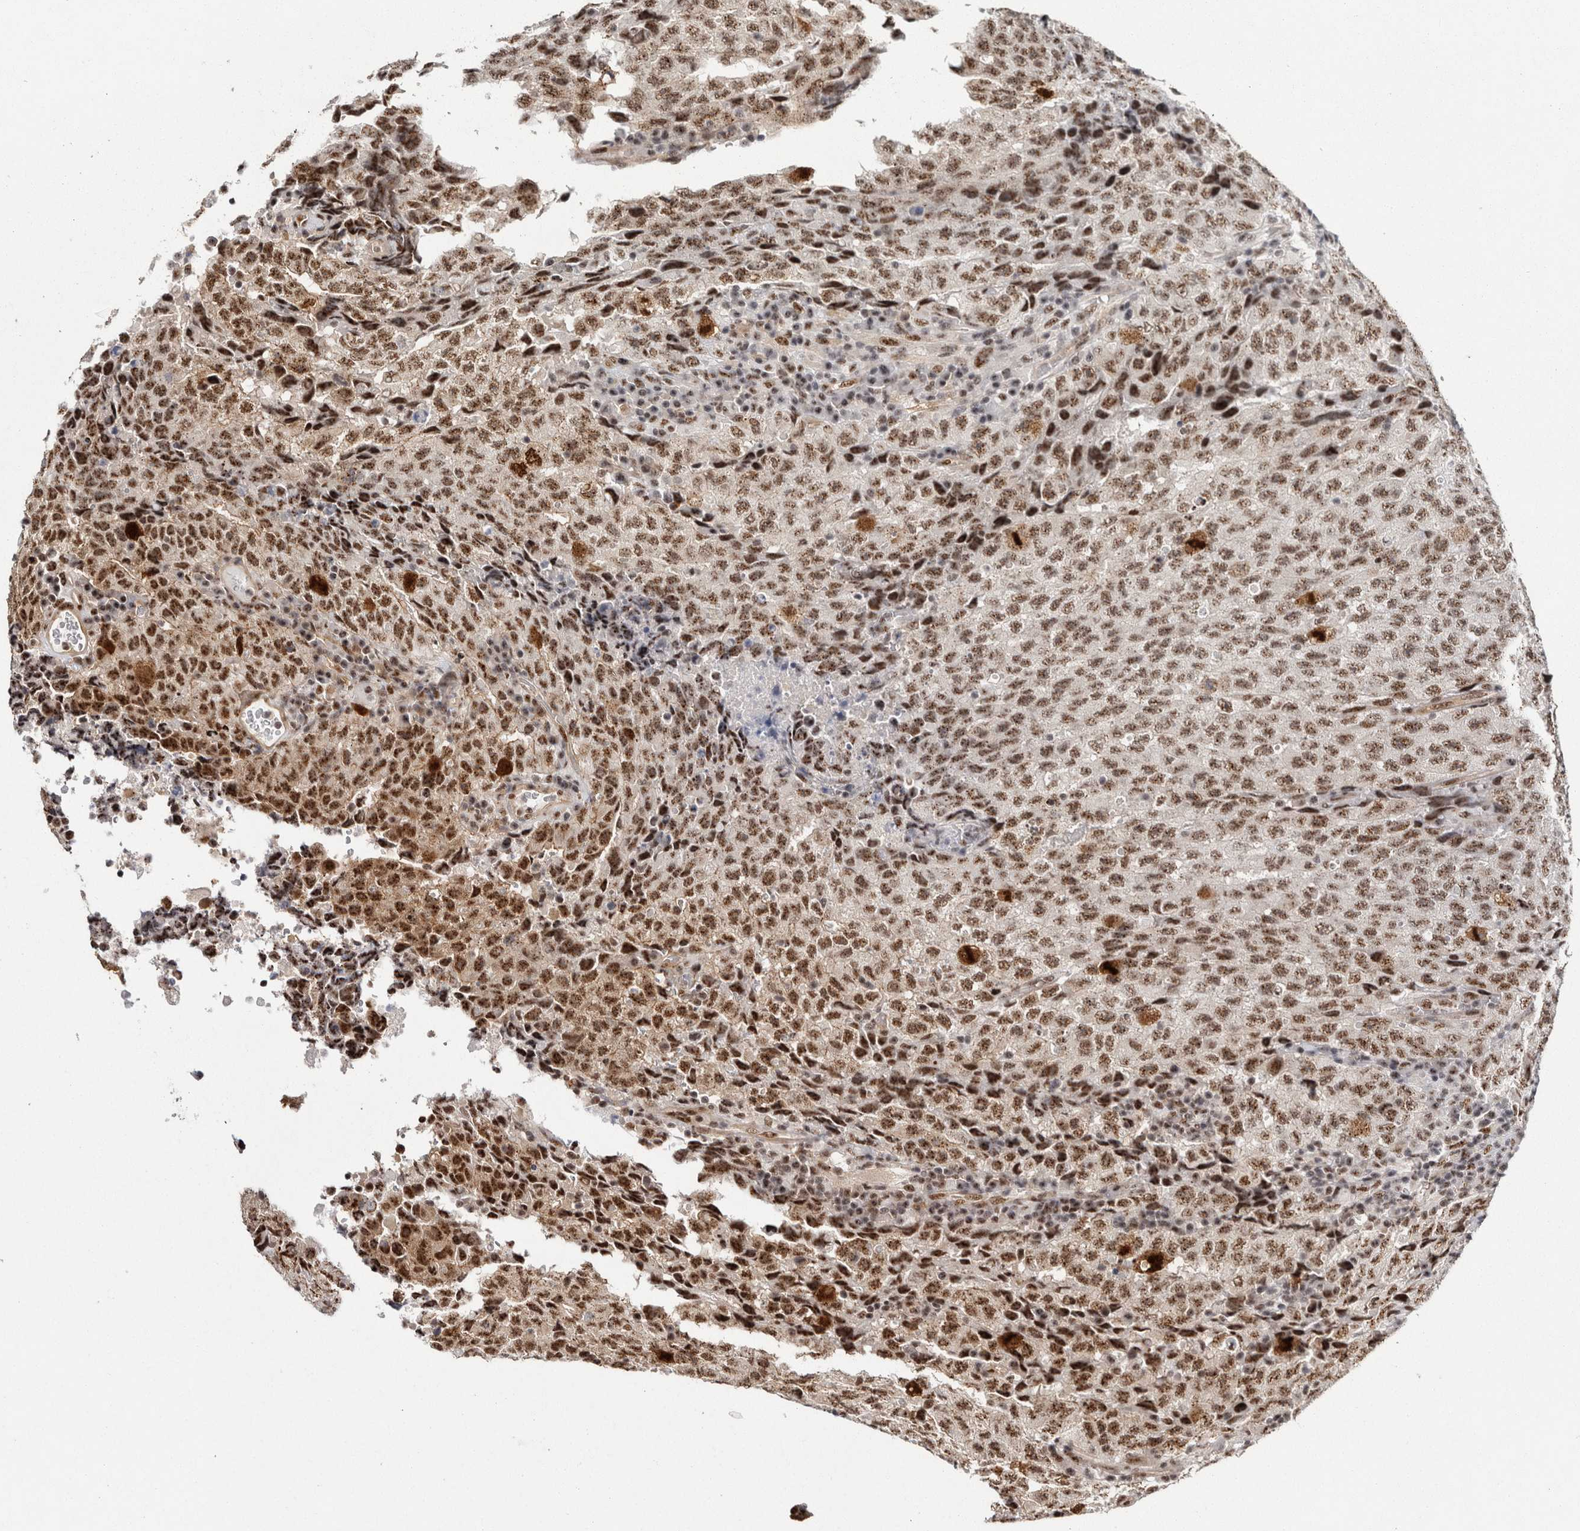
{"staining": {"intensity": "moderate", "quantity": ">75%", "location": "nuclear"}, "tissue": "testis cancer", "cell_type": "Tumor cells", "image_type": "cancer", "snomed": [{"axis": "morphology", "description": "Necrosis, NOS"}, {"axis": "morphology", "description": "Carcinoma, Embryonal, NOS"}, {"axis": "topography", "description": "Testis"}], "caption": "Embryonal carcinoma (testis) tissue shows moderate nuclear positivity in about >75% of tumor cells", "gene": "MKNK1", "patient": {"sex": "male", "age": 19}}